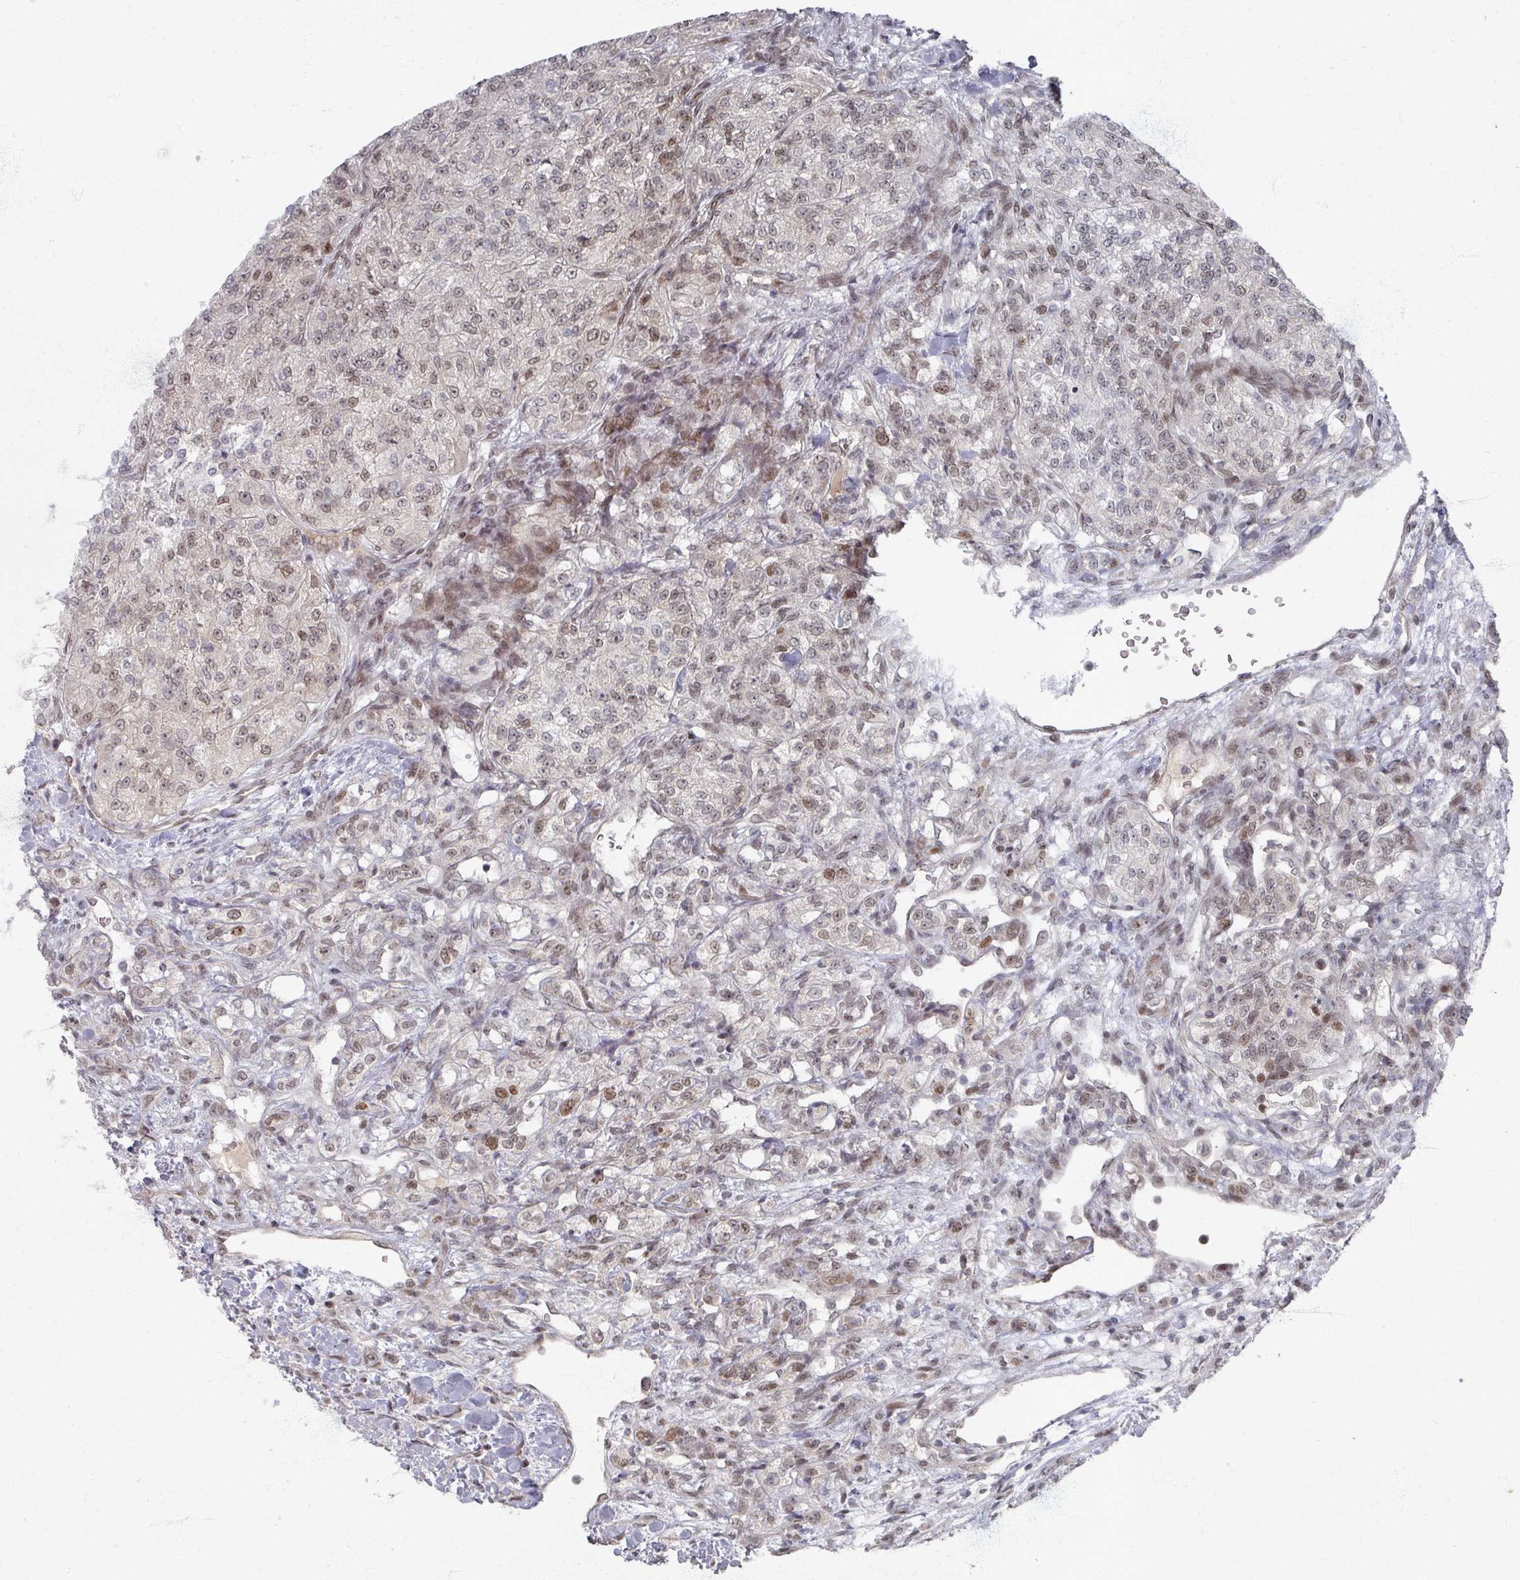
{"staining": {"intensity": "moderate", "quantity": "25%-75%", "location": "nuclear"}, "tissue": "renal cancer", "cell_type": "Tumor cells", "image_type": "cancer", "snomed": [{"axis": "morphology", "description": "Adenocarcinoma, NOS"}, {"axis": "topography", "description": "Kidney"}], "caption": "DAB (3,3'-diaminobenzidine) immunohistochemical staining of human adenocarcinoma (renal) reveals moderate nuclear protein expression in approximately 25%-75% of tumor cells.", "gene": "PSKH1", "patient": {"sex": "female", "age": 63}}